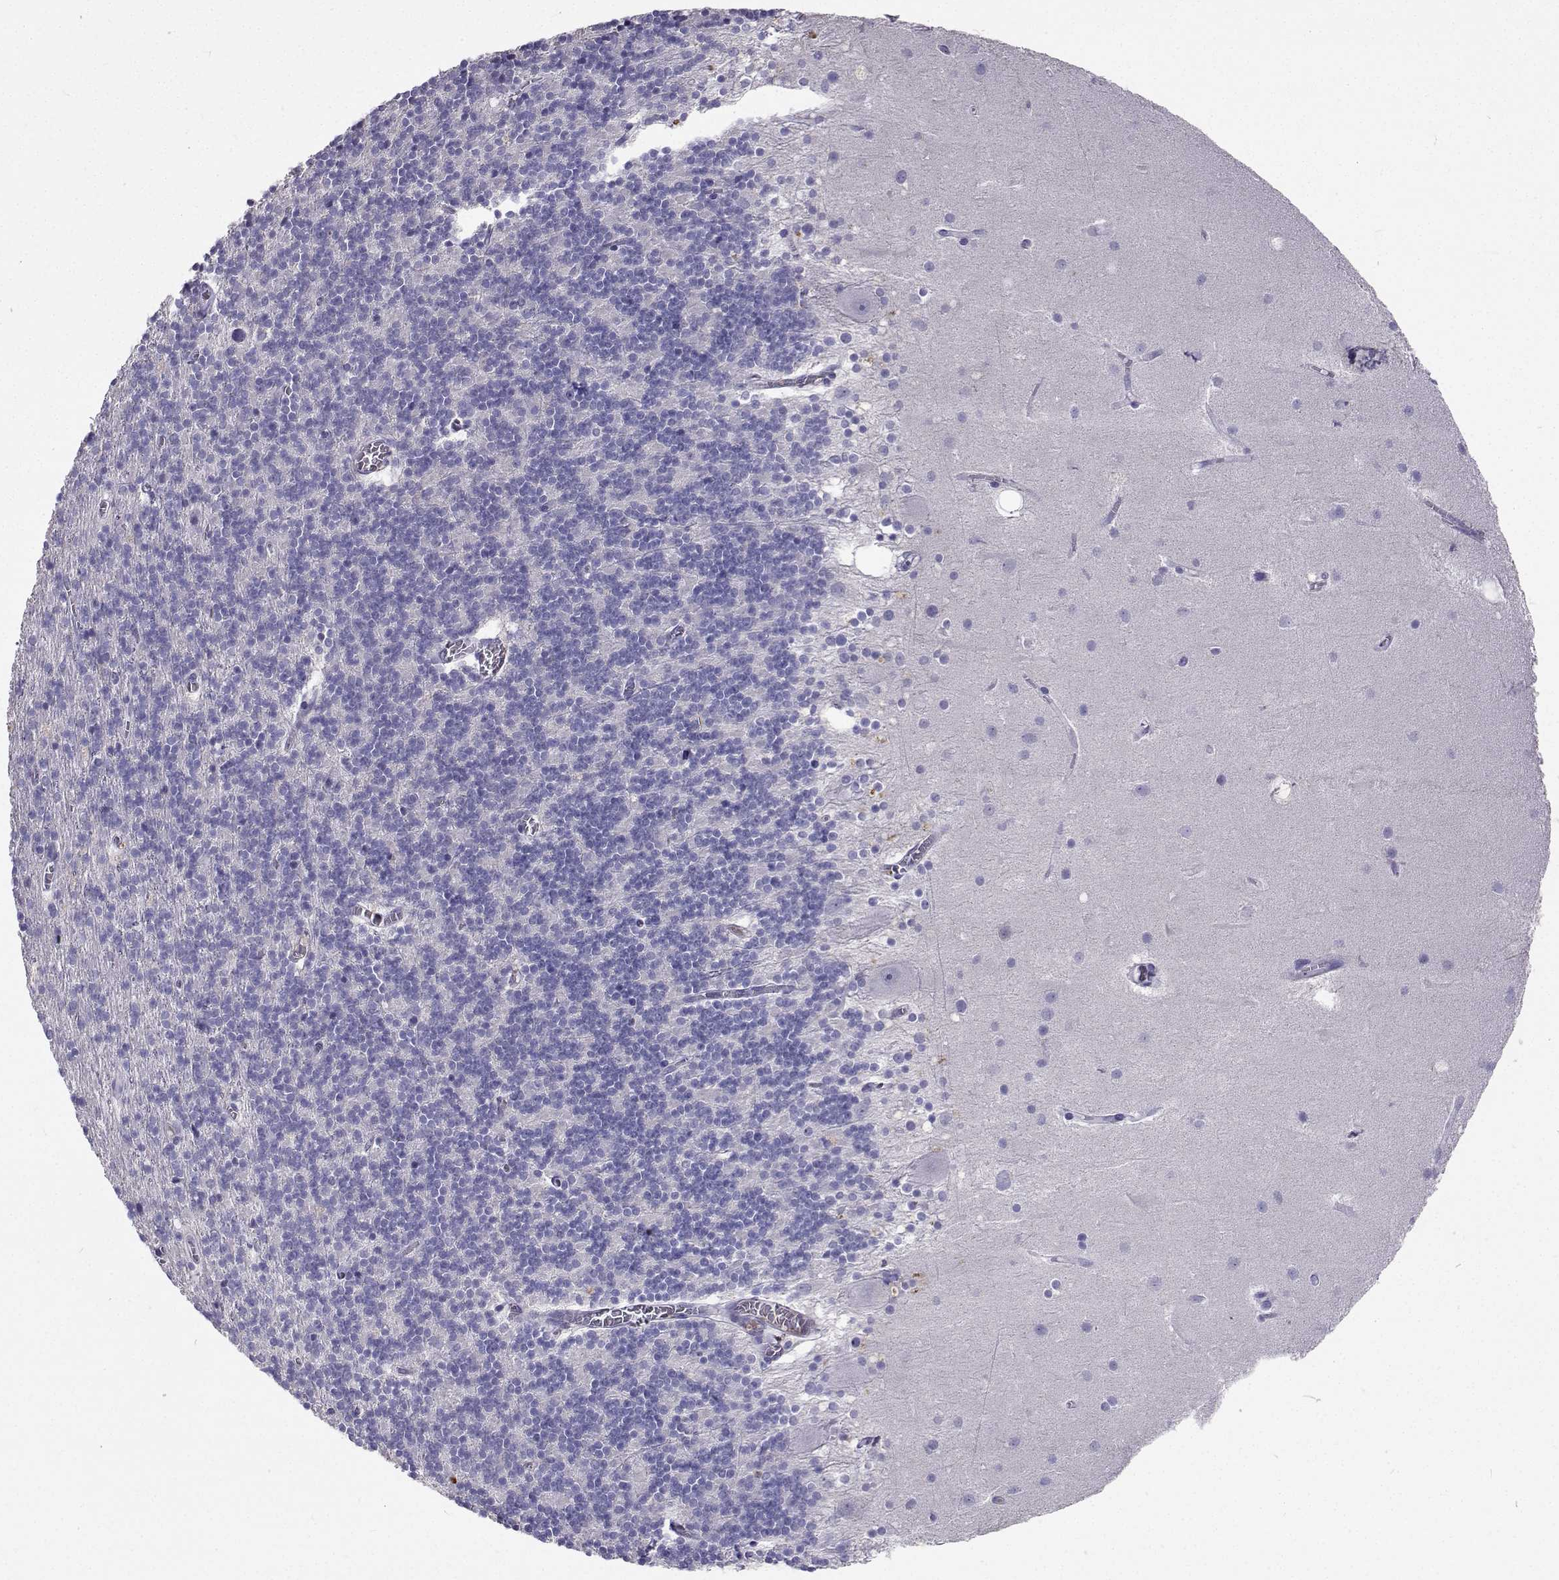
{"staining": {"intensity": "negative", "quantity": "none", "location": "none"}, "tissue": "cerebellum", "cell_type": "Cells in granular layer", "image_type": "normal", "snomed": [{"axis": "morphology", "description": "Normal tissue, NOS"}, {"axis": "topography", "description": "Cerebellum"}], "caption": "Protein analysis of benign cerebellum reveals no significant staining in cells in granular layer. Nuclei are stained in blue.", "gene": "CFAP44", "patient": {"sex": "male", "age": 70}}